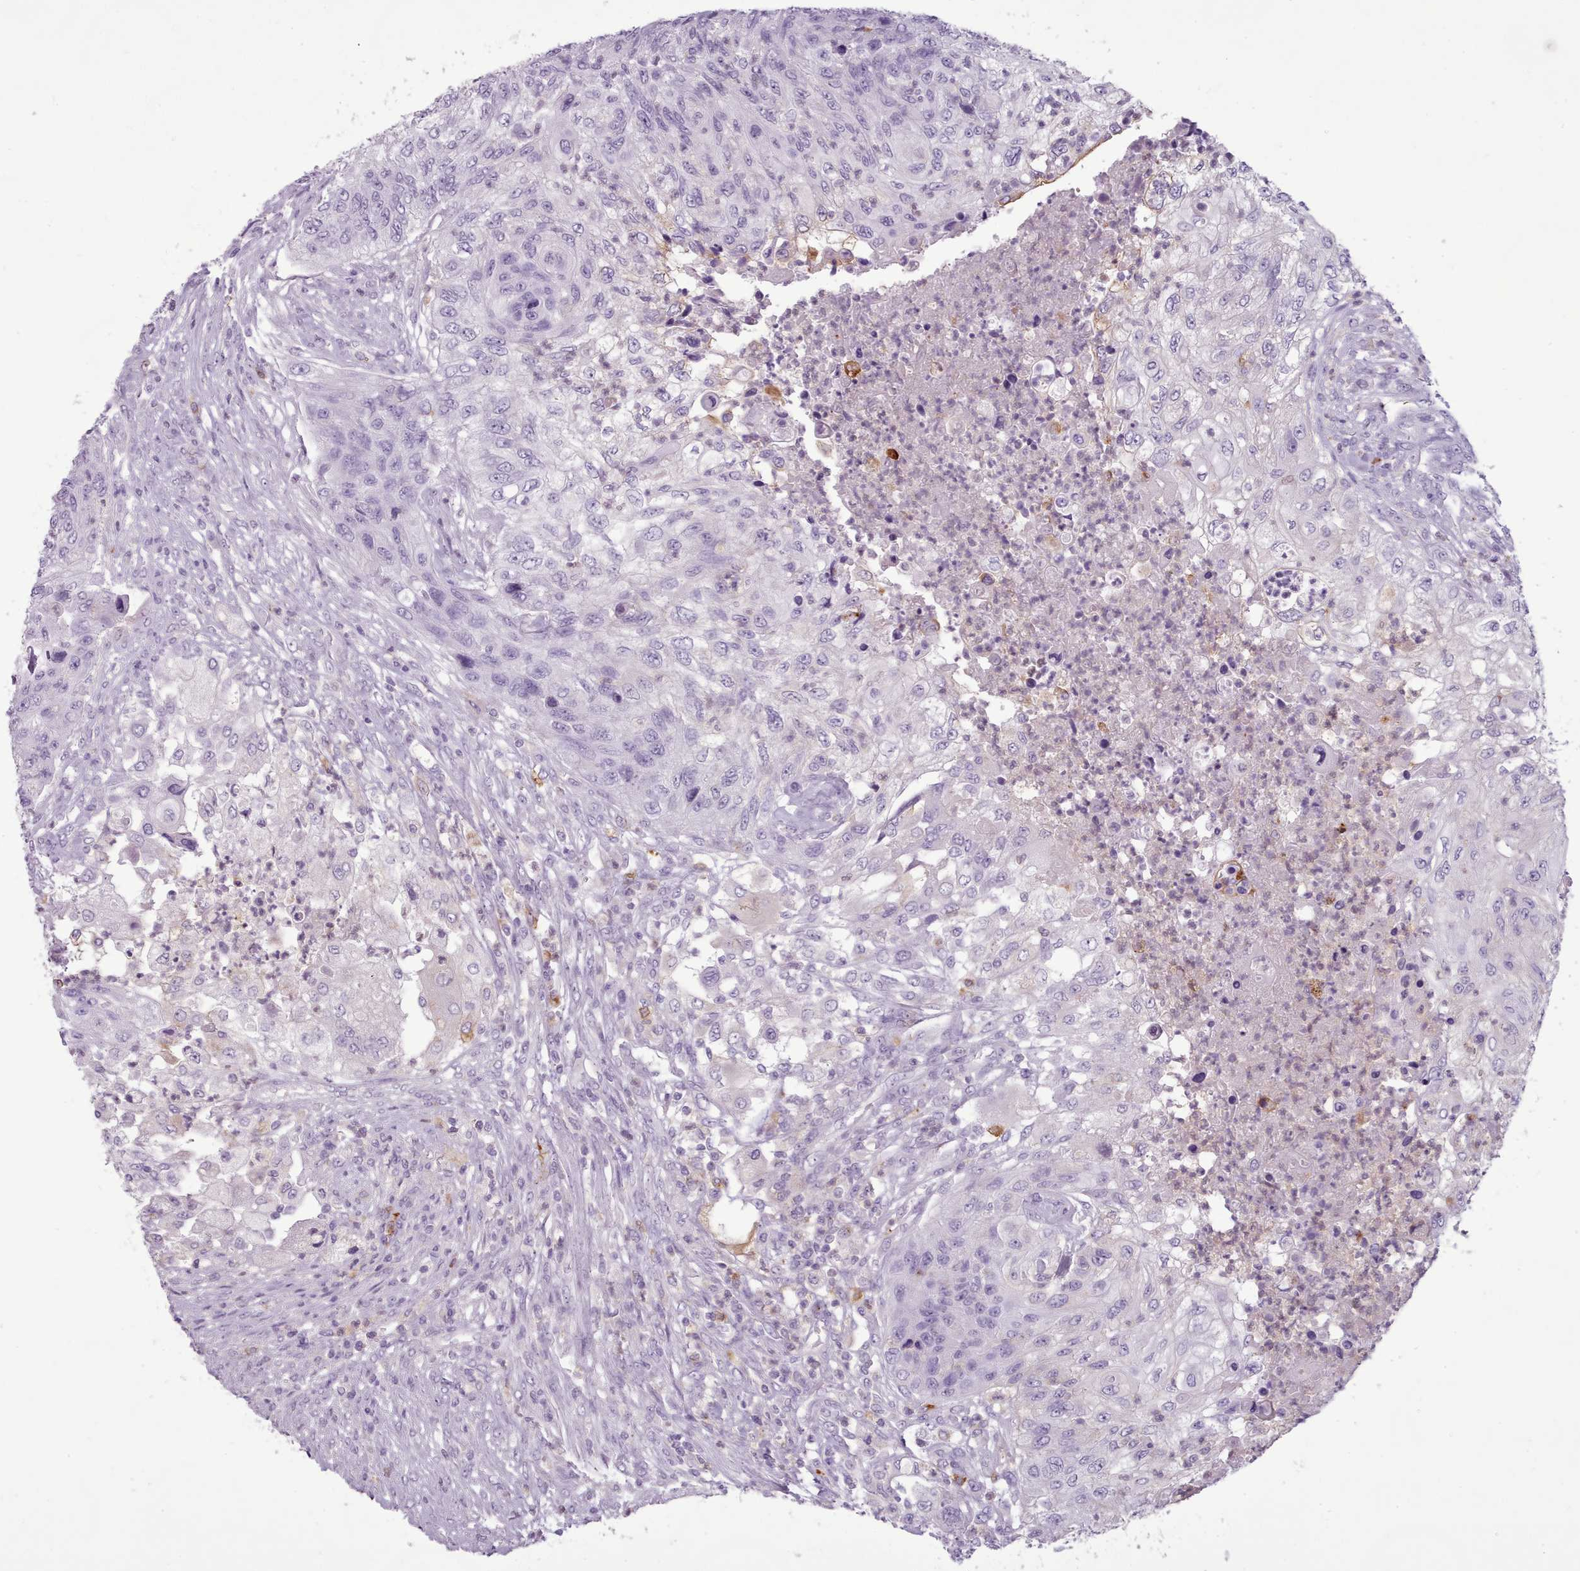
{"staining": {"intensity": "negative", "quantity": "none", "location": "none"}, "tissue": "urothelial cancer", "cell_type": "Tumor cells", "image_type": "cancer", "snomed": [{"axis": "morphology", "description": "Urothelial carcinoma, High grade"}, {"axis": "topography", "description": "Urinary bladder"}], "caption": "DAB (3,3'-diaminobenzidine) immunohistochemical staining of urothelial cancer reveals no significant expression in tumor cells.", "gene": "NDST2", "patient": {"sex": "female", "age": 60}}